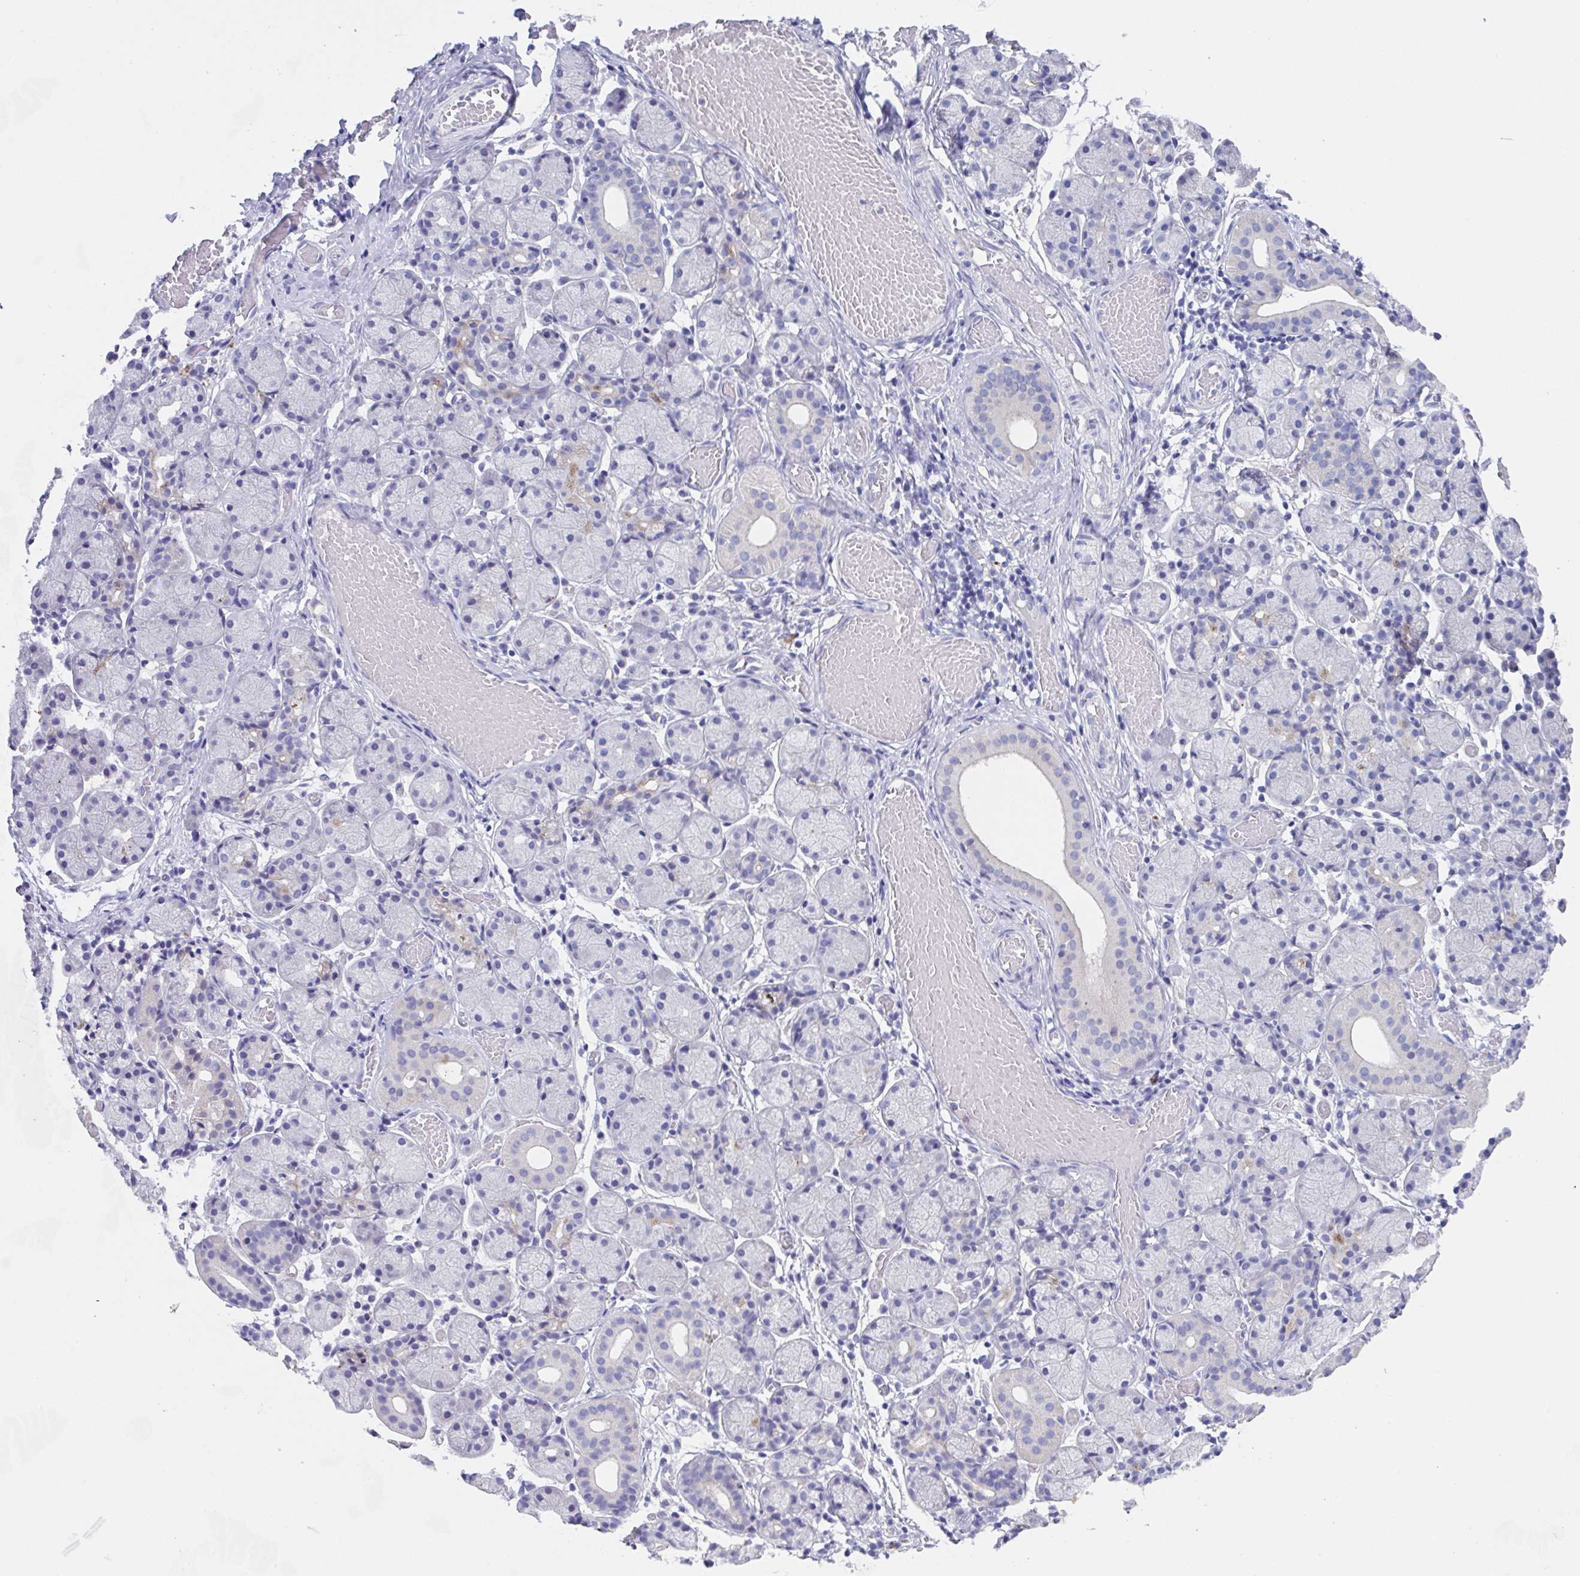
{"staining": {"intensity": "negative", "quantity": "none", "location": "none"}, "tissue": "salivary gland", "cell_type": "Glandular cells", "image_type": "normal", "snomed": [{"axis": "morphology", "description": "Normal tissue, NOS"}, {"axis": "topography", "description": "Salivary gland"}], "caption": "This is an immunohistochemistry (IHC) image of normal human salivary gland. There is no expression in glandular cells.", "gene": "SSC4D", "patient": {"sex": "female", "age": 24}}